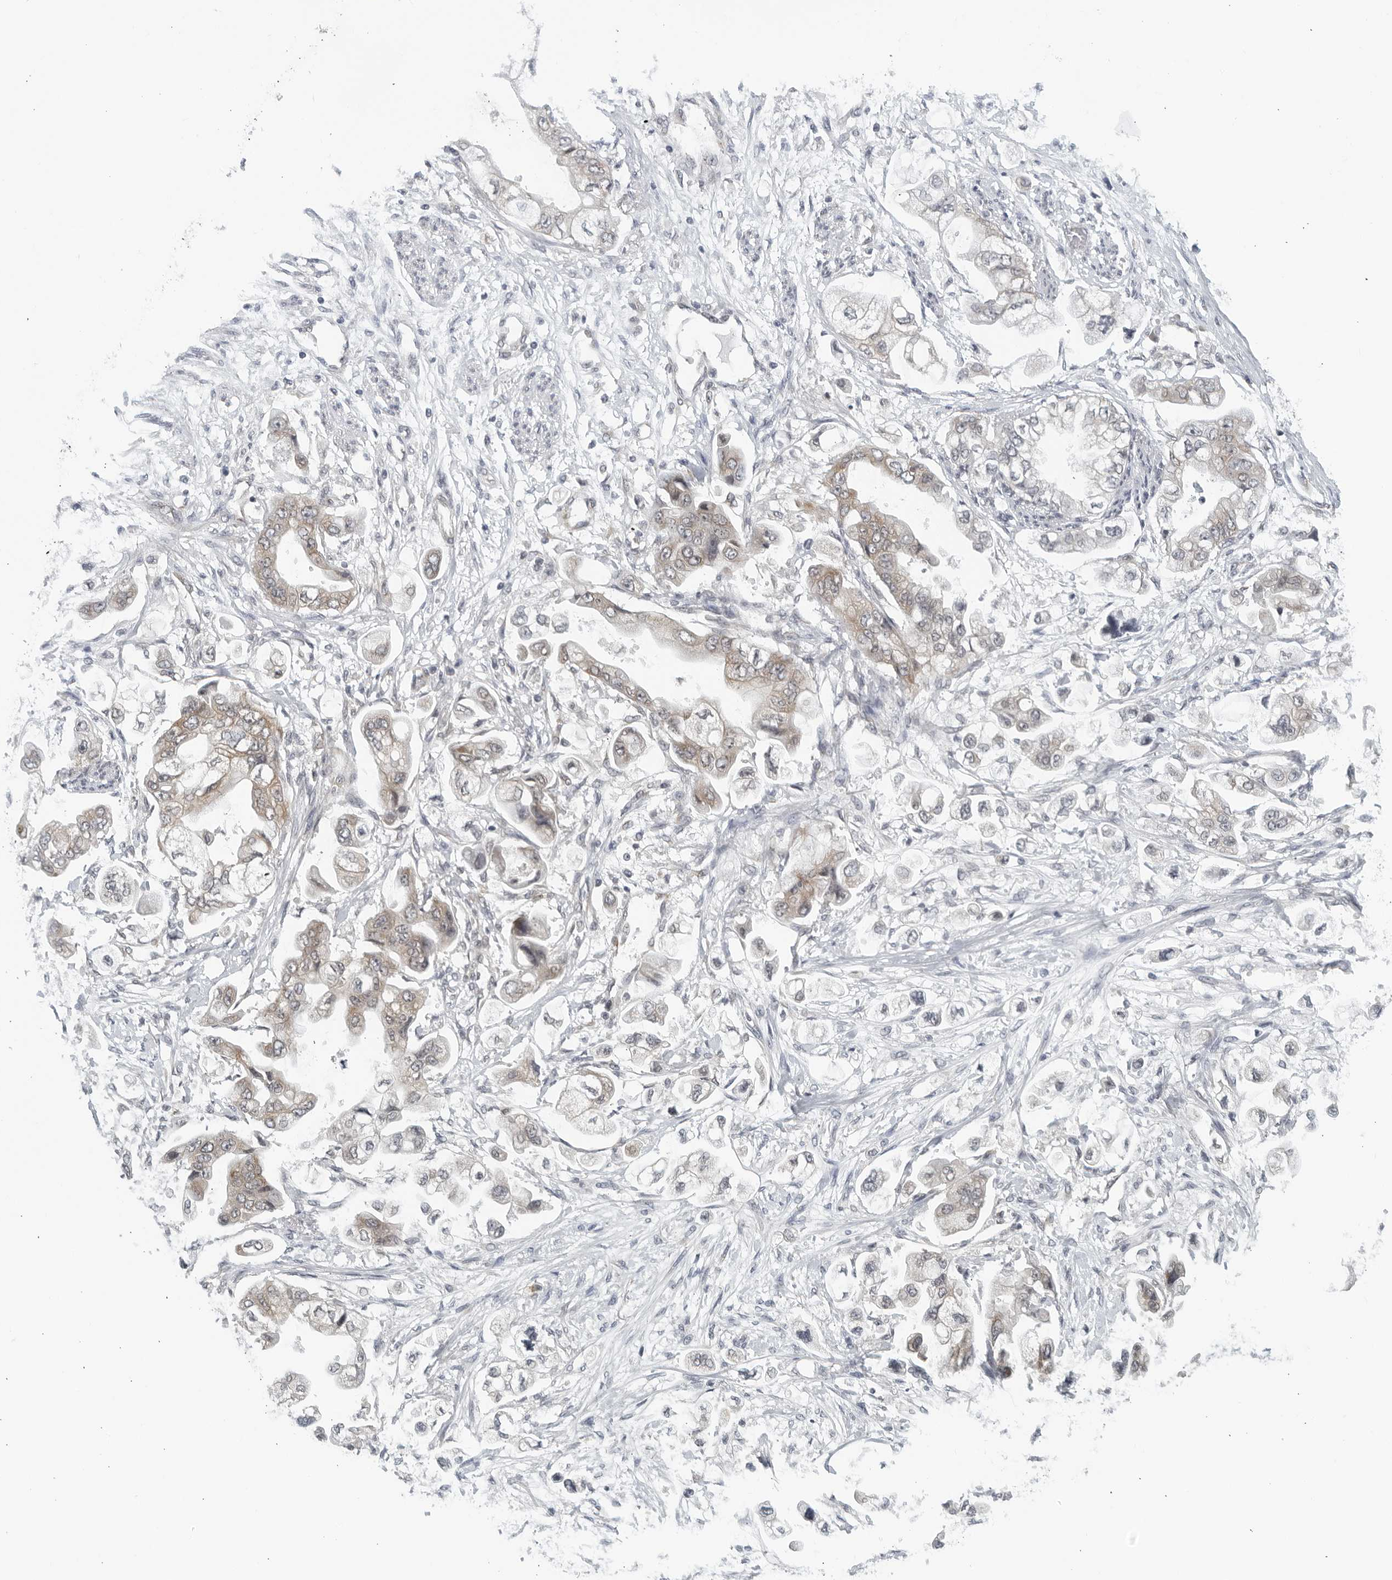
{"staining": {"intensity": "weak", "quantity": "25%-75%", "location": "cytoplasmic/membranous"}, "tissue": "stomach cancer", "cell_type": "Tumor cells", "image_type": "cancer", "snomed": [{"axis": "morphology", "description": "Adenocarcinoma, NOS"}, {"axis": "topography", "description": "Stomach"}], "caption": "Immunohistochemistry (DAB) staining of stomach adenocarcinoma displays weak cytoplasmic/membranous protein positivity in about 25%-75% of tumor cells.", "gene": "RC3H1", "patient": {"sex": "male", "age": 62}}